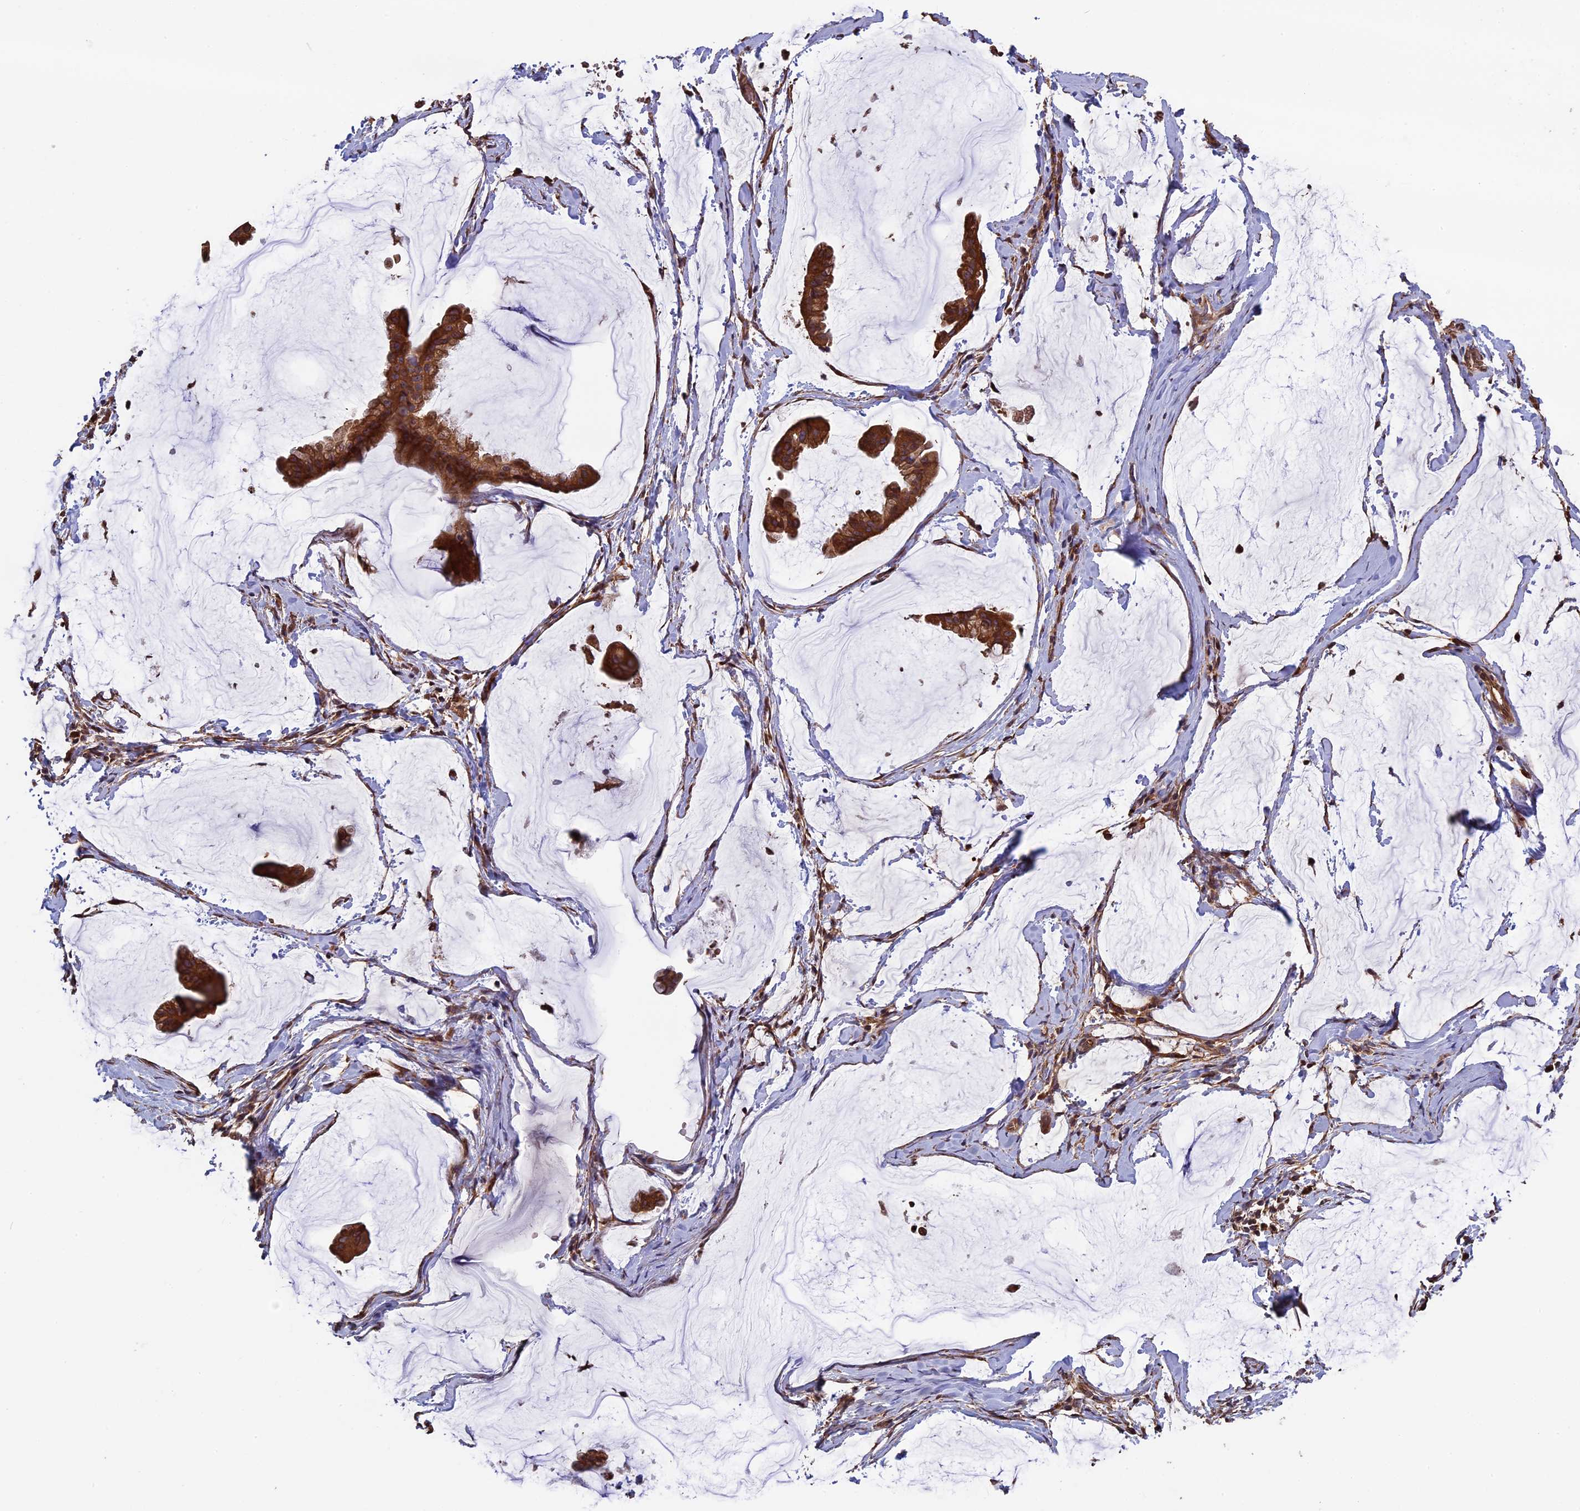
{"staining": {"intensity": "strong", "quantity": ">75%", "location": "cytoplasmic/membranous"}, "tissue": "ovarian cancer", "cell_type": "Tumor cells", "image_type": "cancer", "snomed": [{"axis": "morphology", "description": "Cystadenocarcinoma, mucinous, NOS"}, {"axis": "topography", "description": "Ovary"}], "caption": "Ovarian mucinous cystadenocarcinoma stained with DAB immunohistochemistry reveals high levels of strong cytoplasmic/membranous expression in about >75% of tumor cells.", "gene": "VWA3A", "patient": {"sex": "female", "age": 73}}